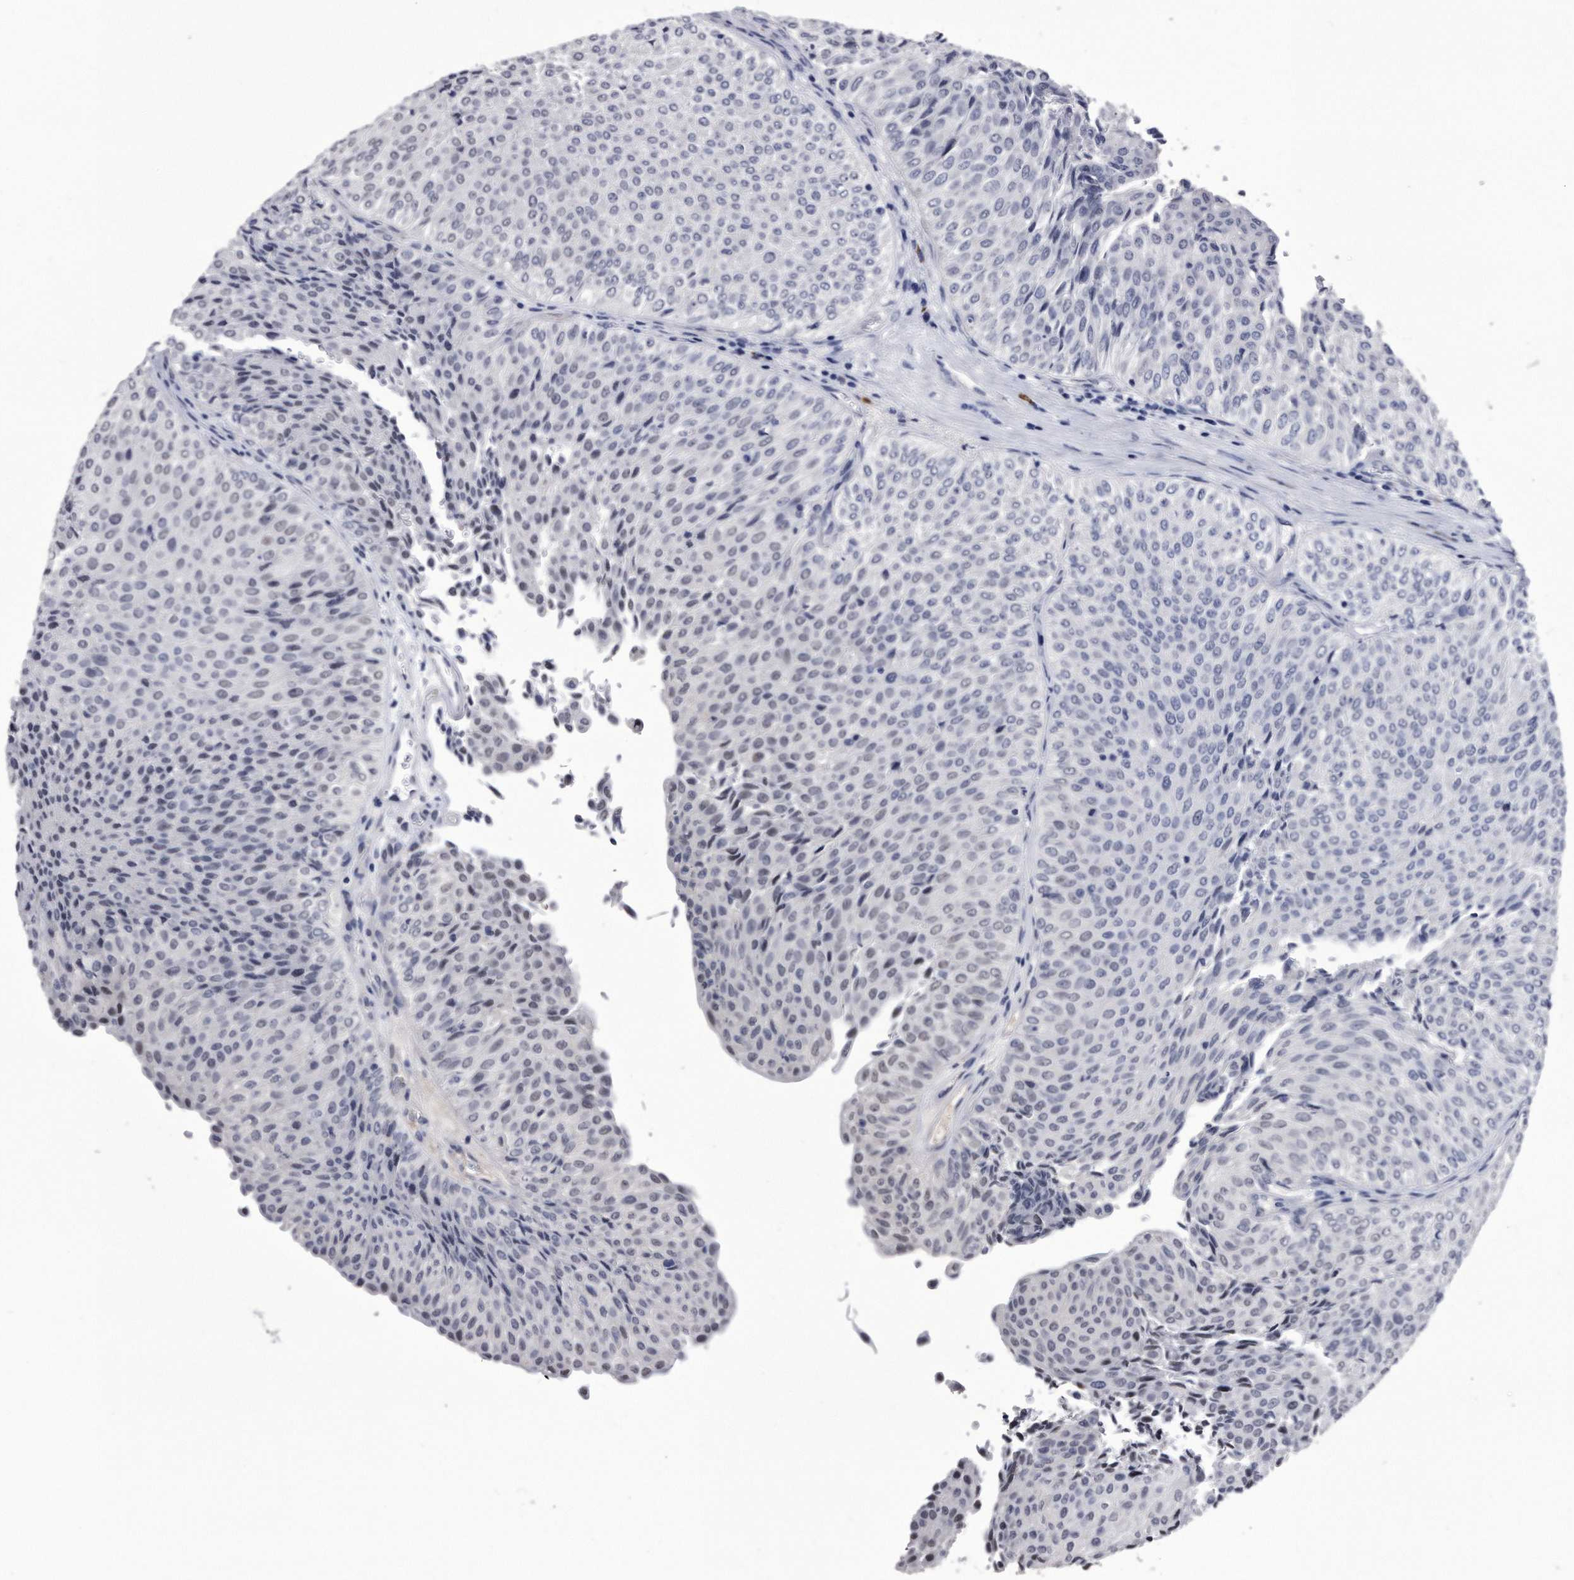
{"staining": {"intensity": "negative", "quantity": "none", "location": "none"}, "tissue": "urothelial cancer", "cell_type": "Tumor cells", "image_type": "cancer", "snomed": [{"axis": "morphology", "description": "Urothelial carcinoma, Low grade"}, {"axis": "topography", "description": "Urinary bladder"}], "caption": "Immunohistochemistry histopathology image of urothelial carcinoma (low-grade) stained for a protein (brown), which displays no positivity in tumor cells.", "gene": "KCTD8", "patient": {"sex": "male", "age": 78}}